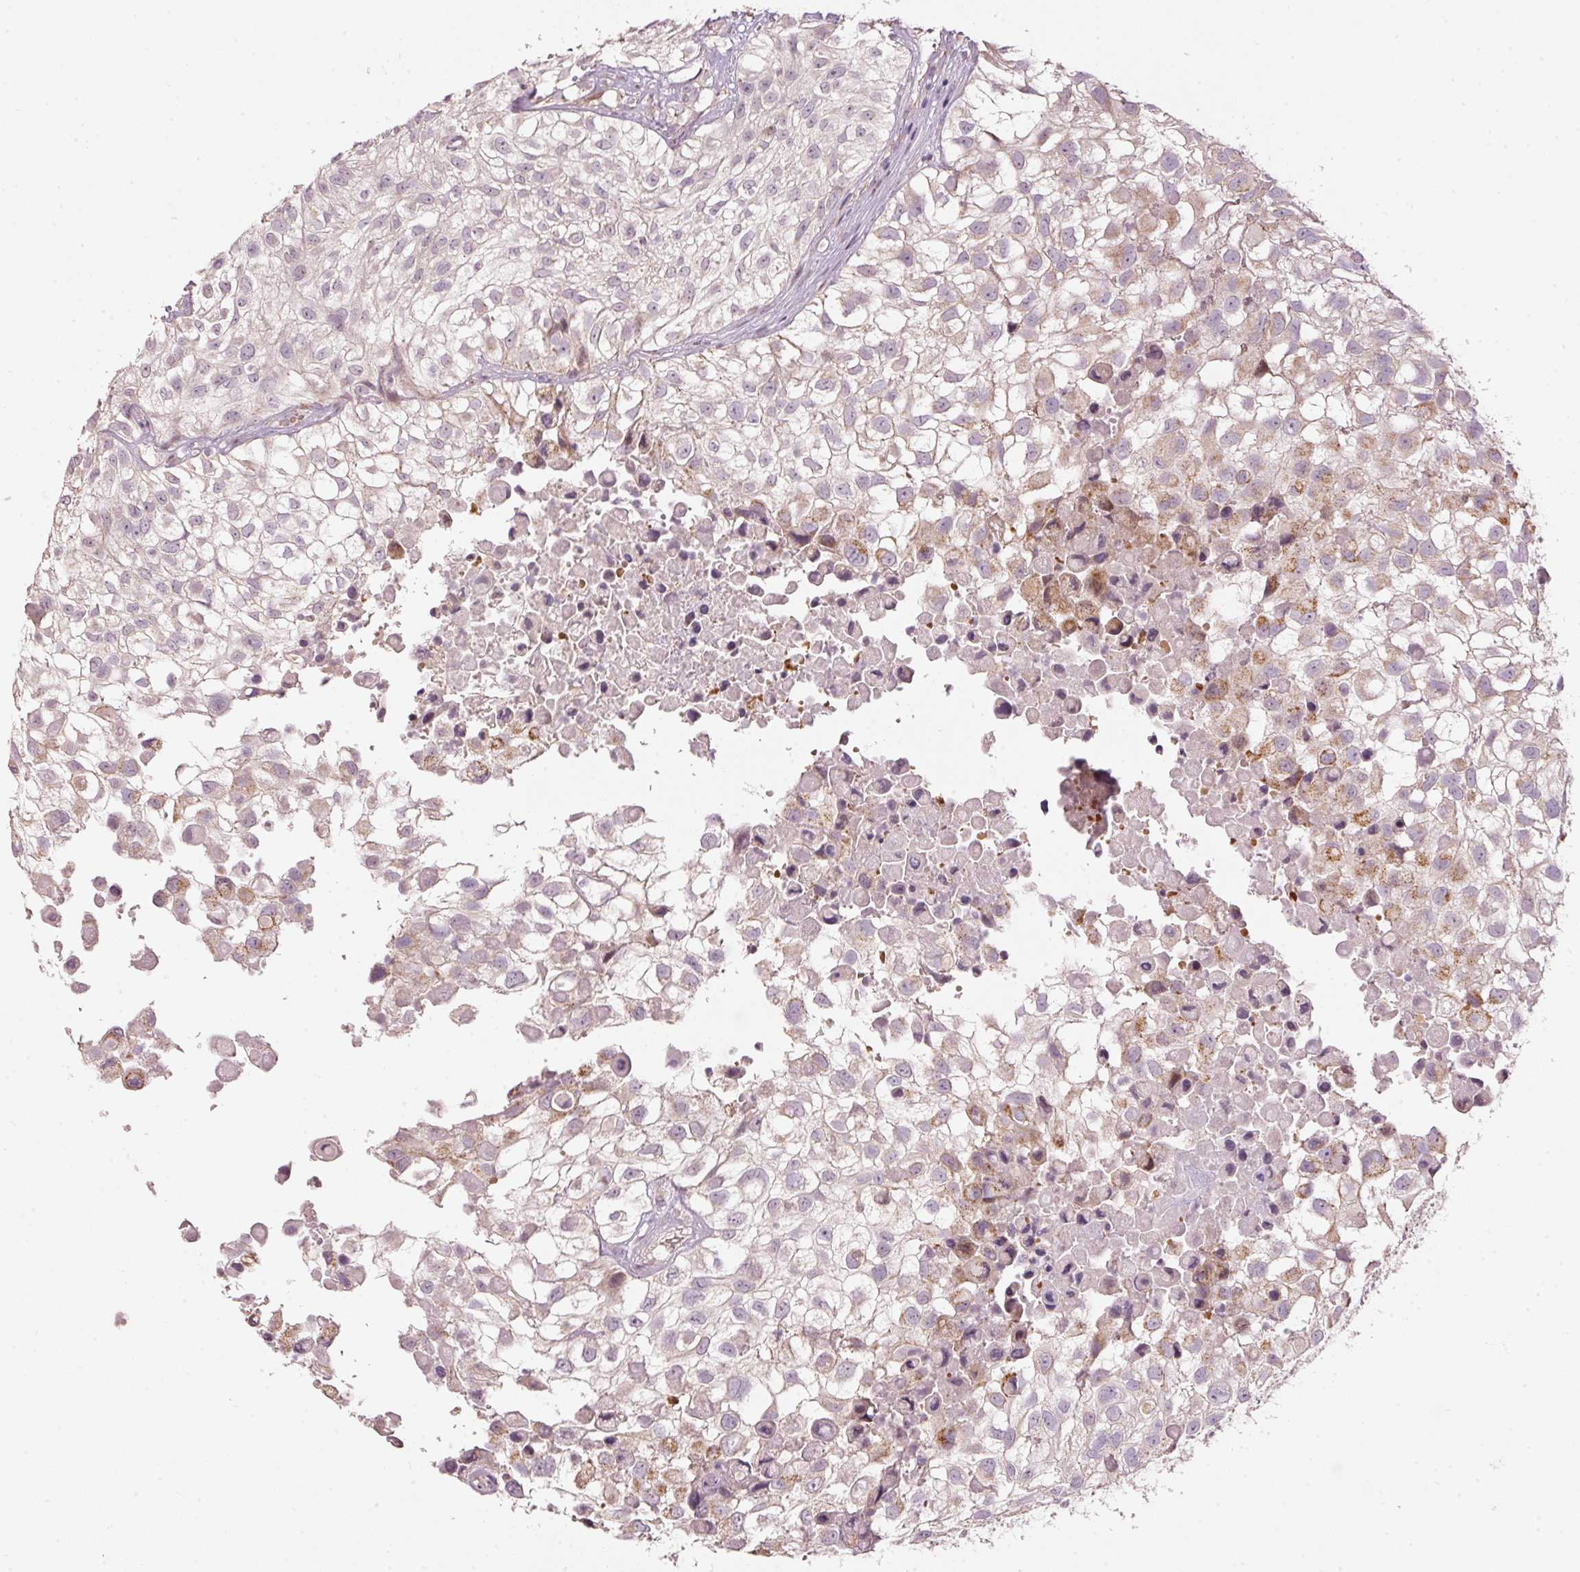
{"staining": {"intensity": "moderate", "quantity": "<25%", "location": "cytoplasmic/membranous"}, "tissue": "urothelial cancer", "cell_type": "Tumor cells", "image_type": "cancer", "snomed": [{"axis": "morphology", "description": "Urothelial carcinoma, High grade"}, {"axis": "topography", "description": "Urinary bladder"}], "caption": "Urothelial cancer was stained to show a protein in brown. There is low levels of moderate cytoplasmic/membranous expression in about <25% of tumor cells. The staining was performed using DAB (3,3'-diaminobenzidine) to visualize the protein expression in brown, while the nuclei were stained in blue with hematoxylin (Magnification: 20x).", "gene": "TOB2", "patient": {"sex": "male", "age": 56}}